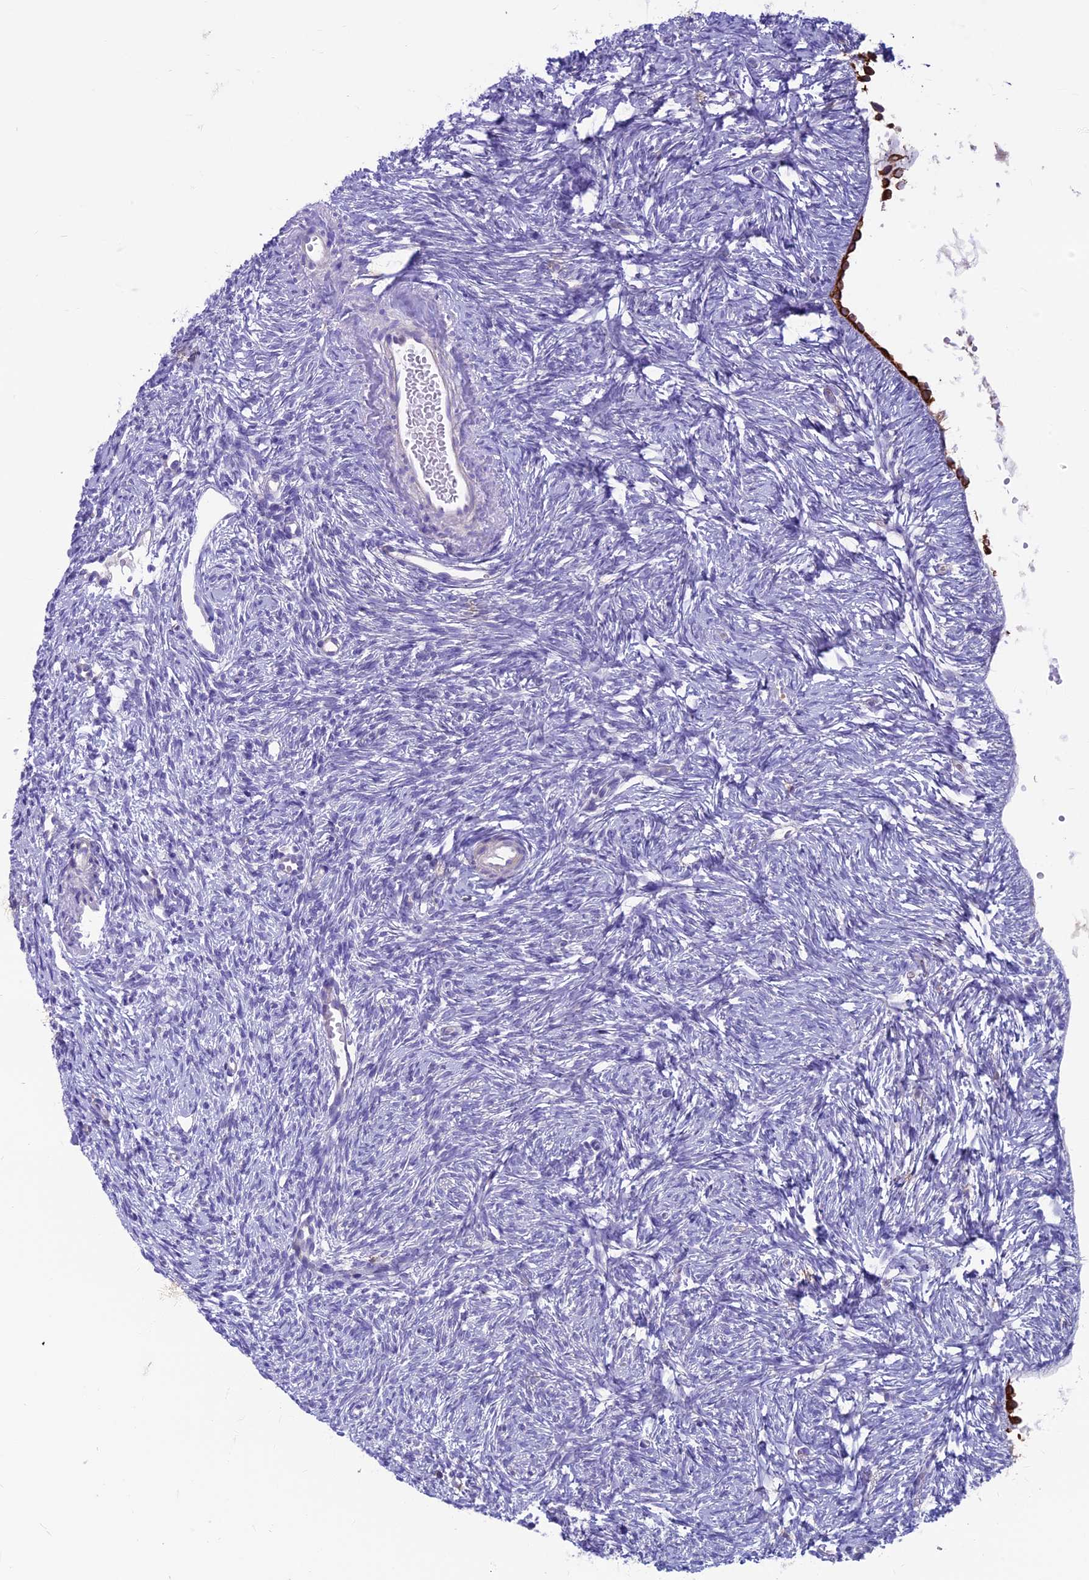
{"staining": {"intensity": "negative", "quantity": "none", "location": "none"}, "tissue": "ovary", "cell_type": "Ovarian stroma cells", "image_type": "normal", "snomed": [{"axis": "morphology", "description": "Normal tissue, NOS"}, {"axis": "topography", "description": "Ovary"}], "caption": "The immunohistochemistry photomicrograph has no significant staining in ovarian stroma cells of ovary. (Stains: DAB IHC with hematoxylin counter stain, Microscopy: brightfield microscopy at high magnification).", "gene": "CDAN1", "patient": {"sex": "female", "age": 51}}